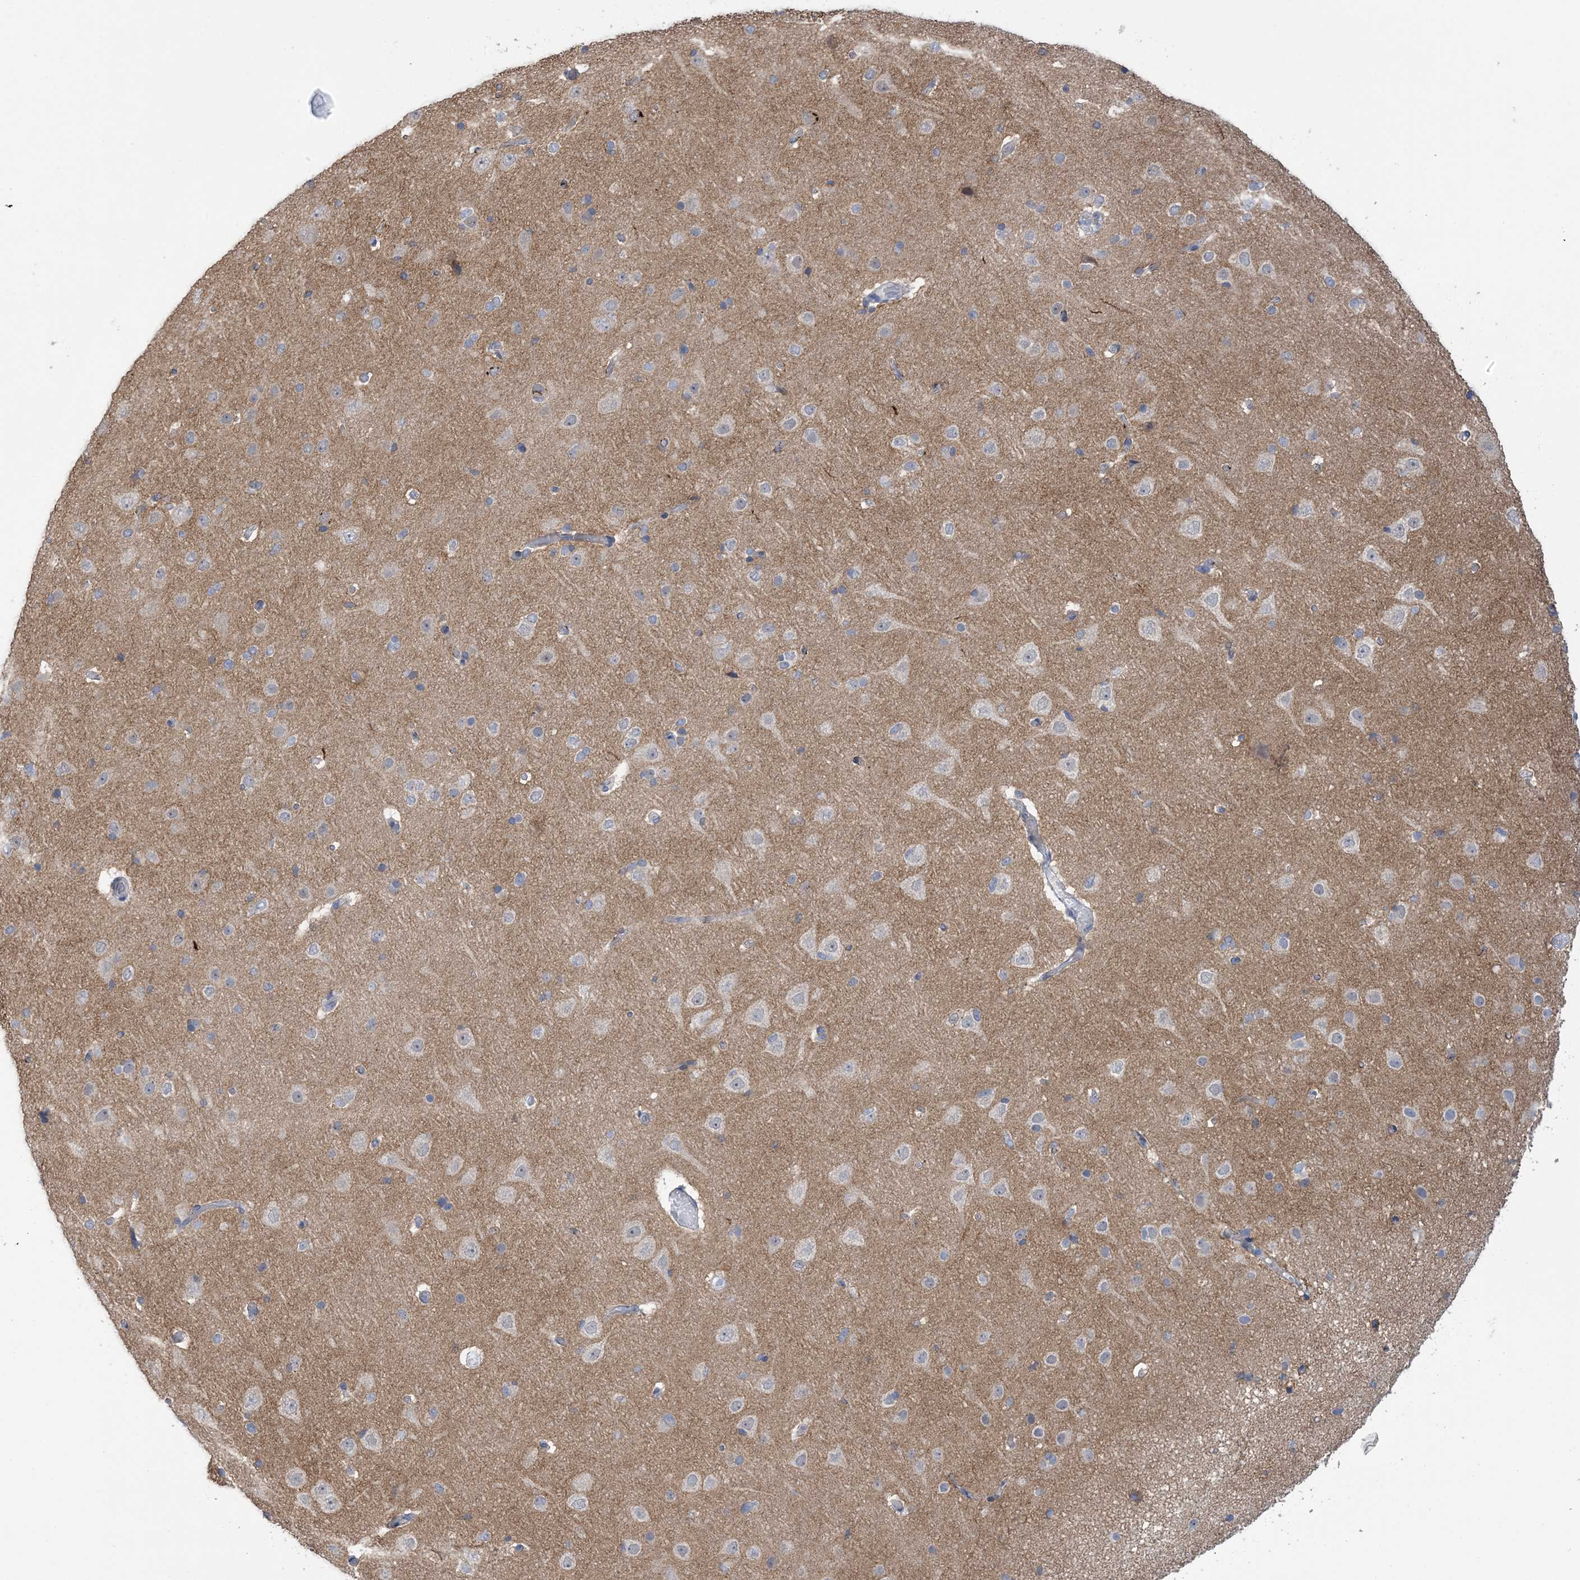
{"staining": {"intensity": "weak", "quantity": "25%-75%", "location": "cytoplasmic/membranous"}, "tissue": "cerebral cortex", "cell_type": "Endothelial cells", "image_type": "normal", "snomed": [{"axis": "morphology", "description": "Normal tissue, NOS"}, {"axis": "topography", "description": "Cerebral cortex"}], "caption": "This micrograph demonstrates immunohistochemistry (IHC) staining of normal human cerebral cortex, with low weak cytoplasmic/membranous positivity in approximately 25%-75% of endothelial cells.", "gene": "TTYH1", "patient": {"sex": "male", "age": 34}}